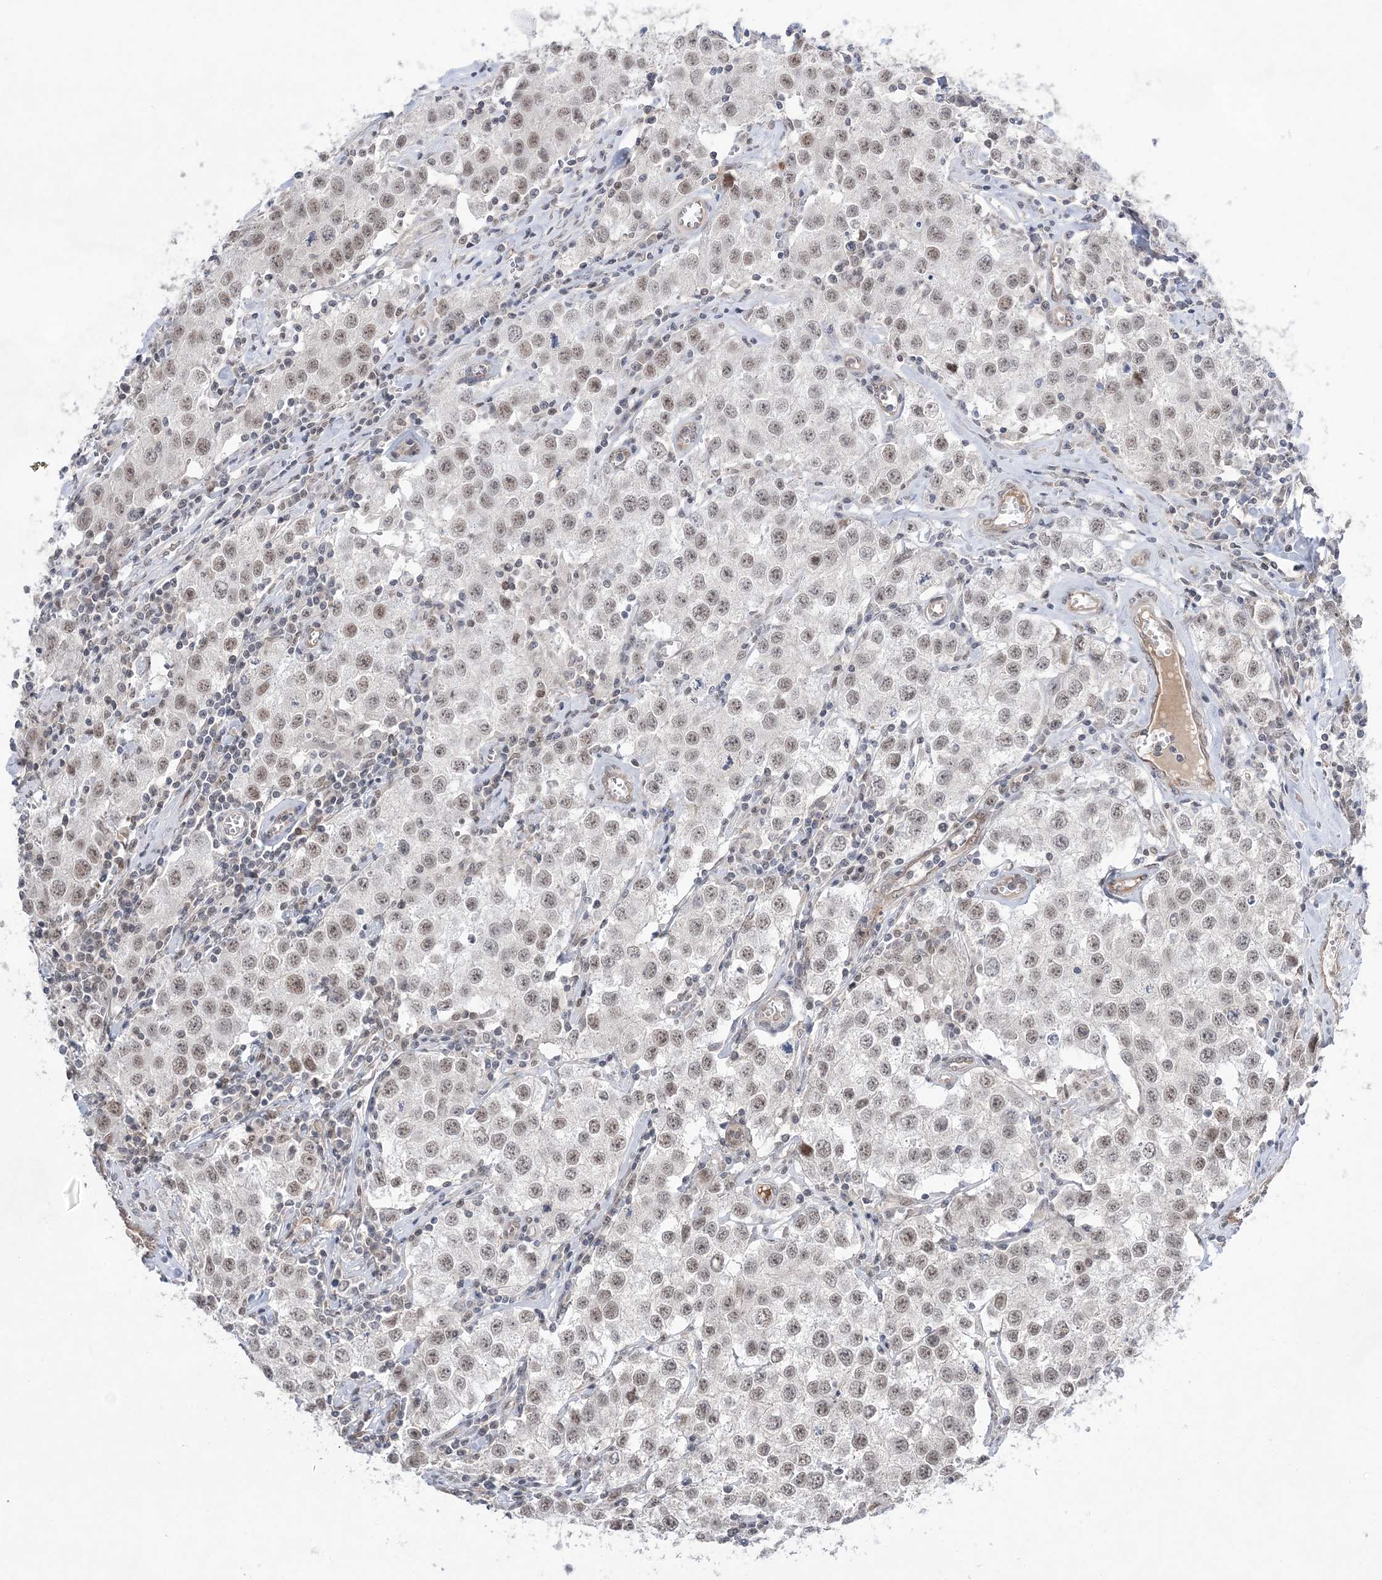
{"staining": {"intensity": "weak", "quantity": ">75%", "location": "nuclear"}, "tissue": "testis cancer", "cell_type": "Tumor cells", "image_type": "cancer", "snomed": [{"axis": "morphology", "description": "Seminoma, NOS"}, {"axis": "morphology", "description": "Carcinoma, Embryonal, NOS"}, {"axis": "topography", "description": "Testis"}], "caption": "This photomicrograph exhibits immunohistochemistry (IHC) staining of human testis cancer (embryonal carcinoma), with low weak nuclear staining in about >75% of tumor cells.", "gene": "TMEM132B", "patient": {"sex": "male", "age": 43}}